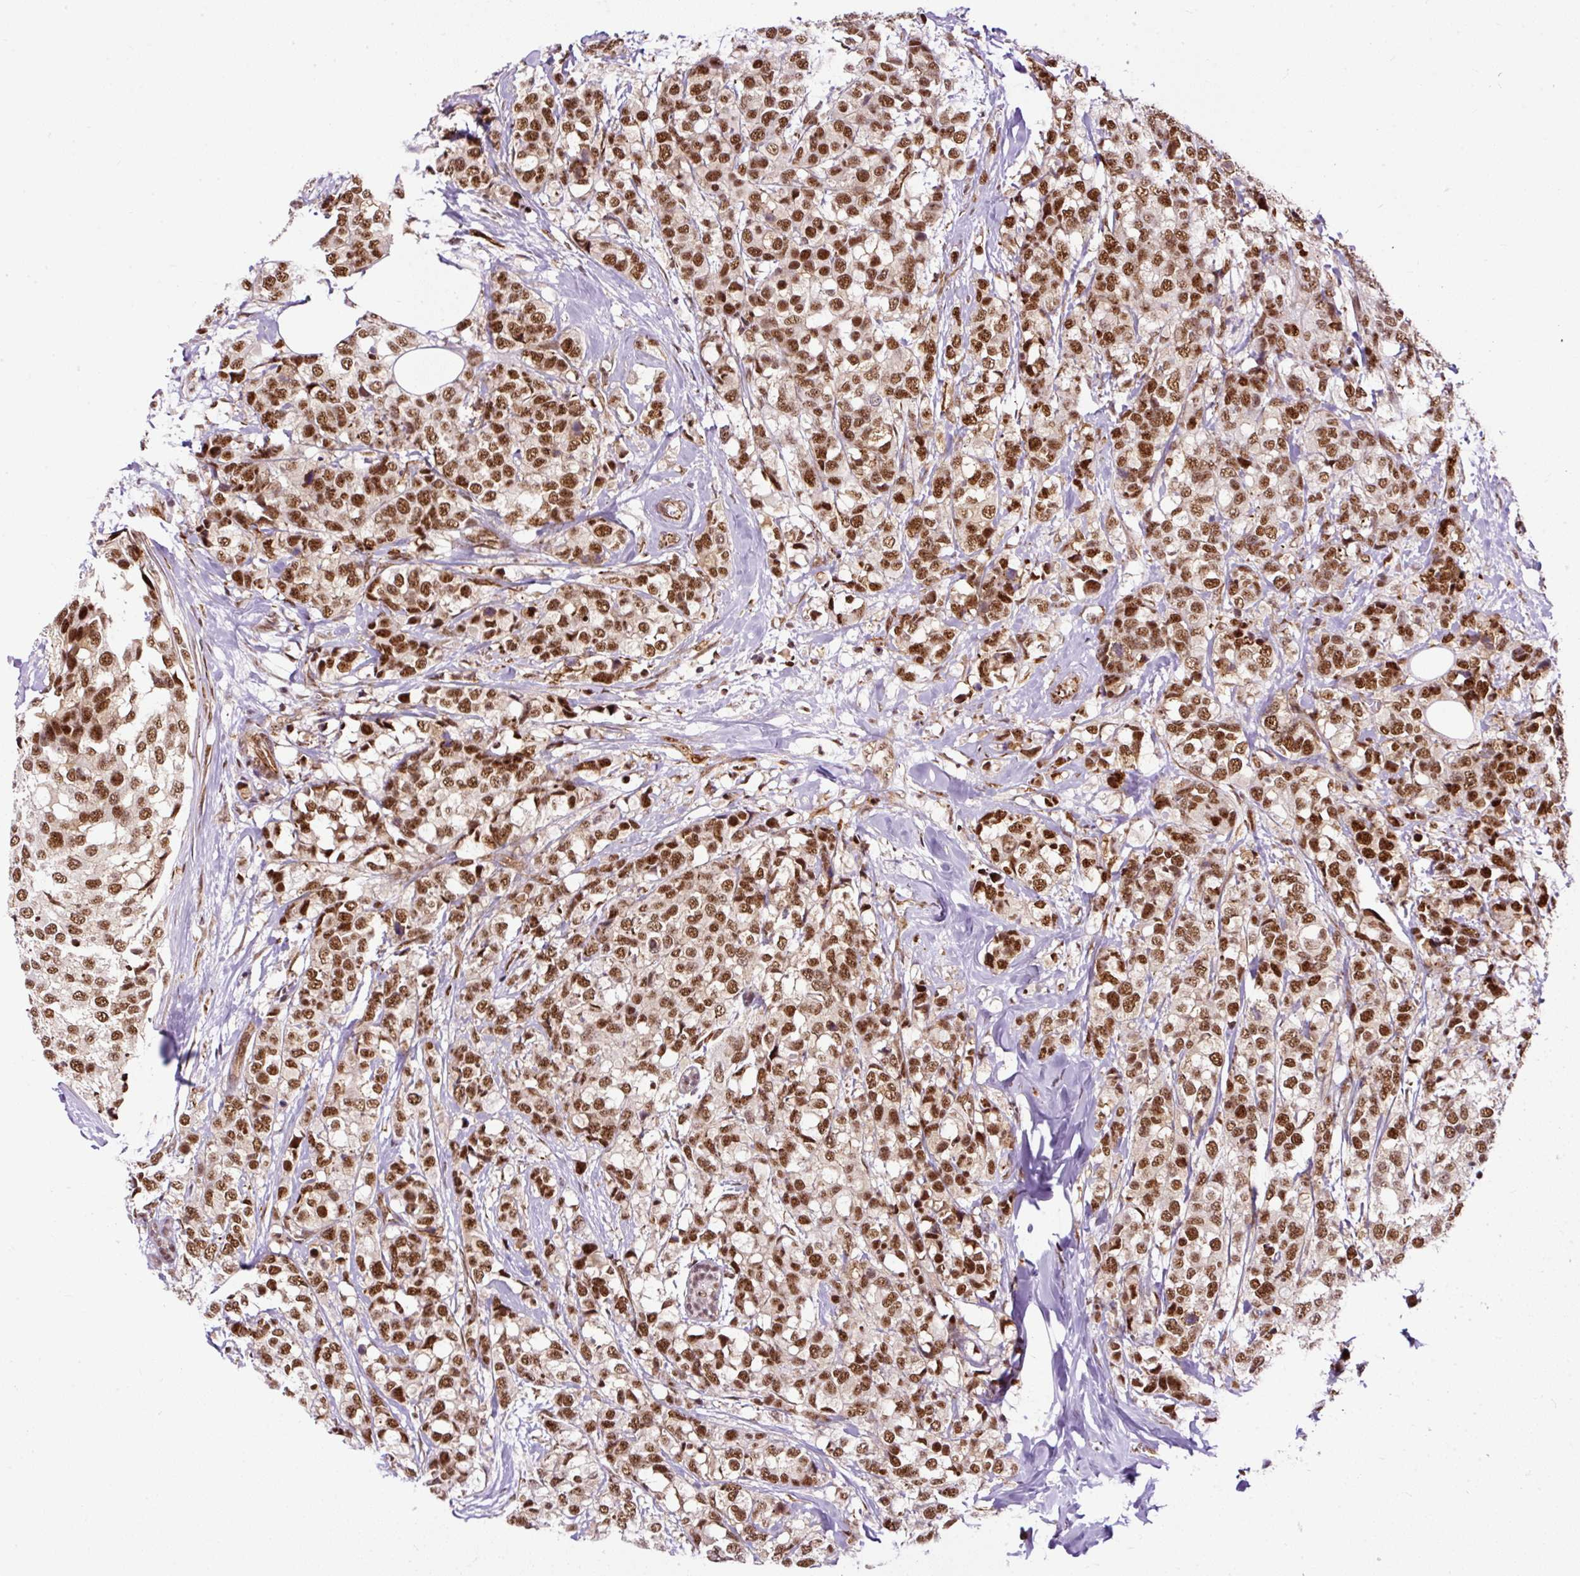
{"staining": {"intensity": "strong", "quantity": ">75%", "location": "nuclear"}, "tissue": "breast cancer", "cell_type": "Tumor cells", "image_type": "cancer", "snomed": [{"axis": "morphology", "description": "Lobular carcinoma"}, {"axis": "topography", "description": "Breast"}], "caption": "IHC (DAB) staining of lobular carcinoma (breast) reveals strong nuclear protein staining in approximately >75% of tumor cells.", "gene": "LUC7L2", "patient": {"sex": "female", "age": 59}}